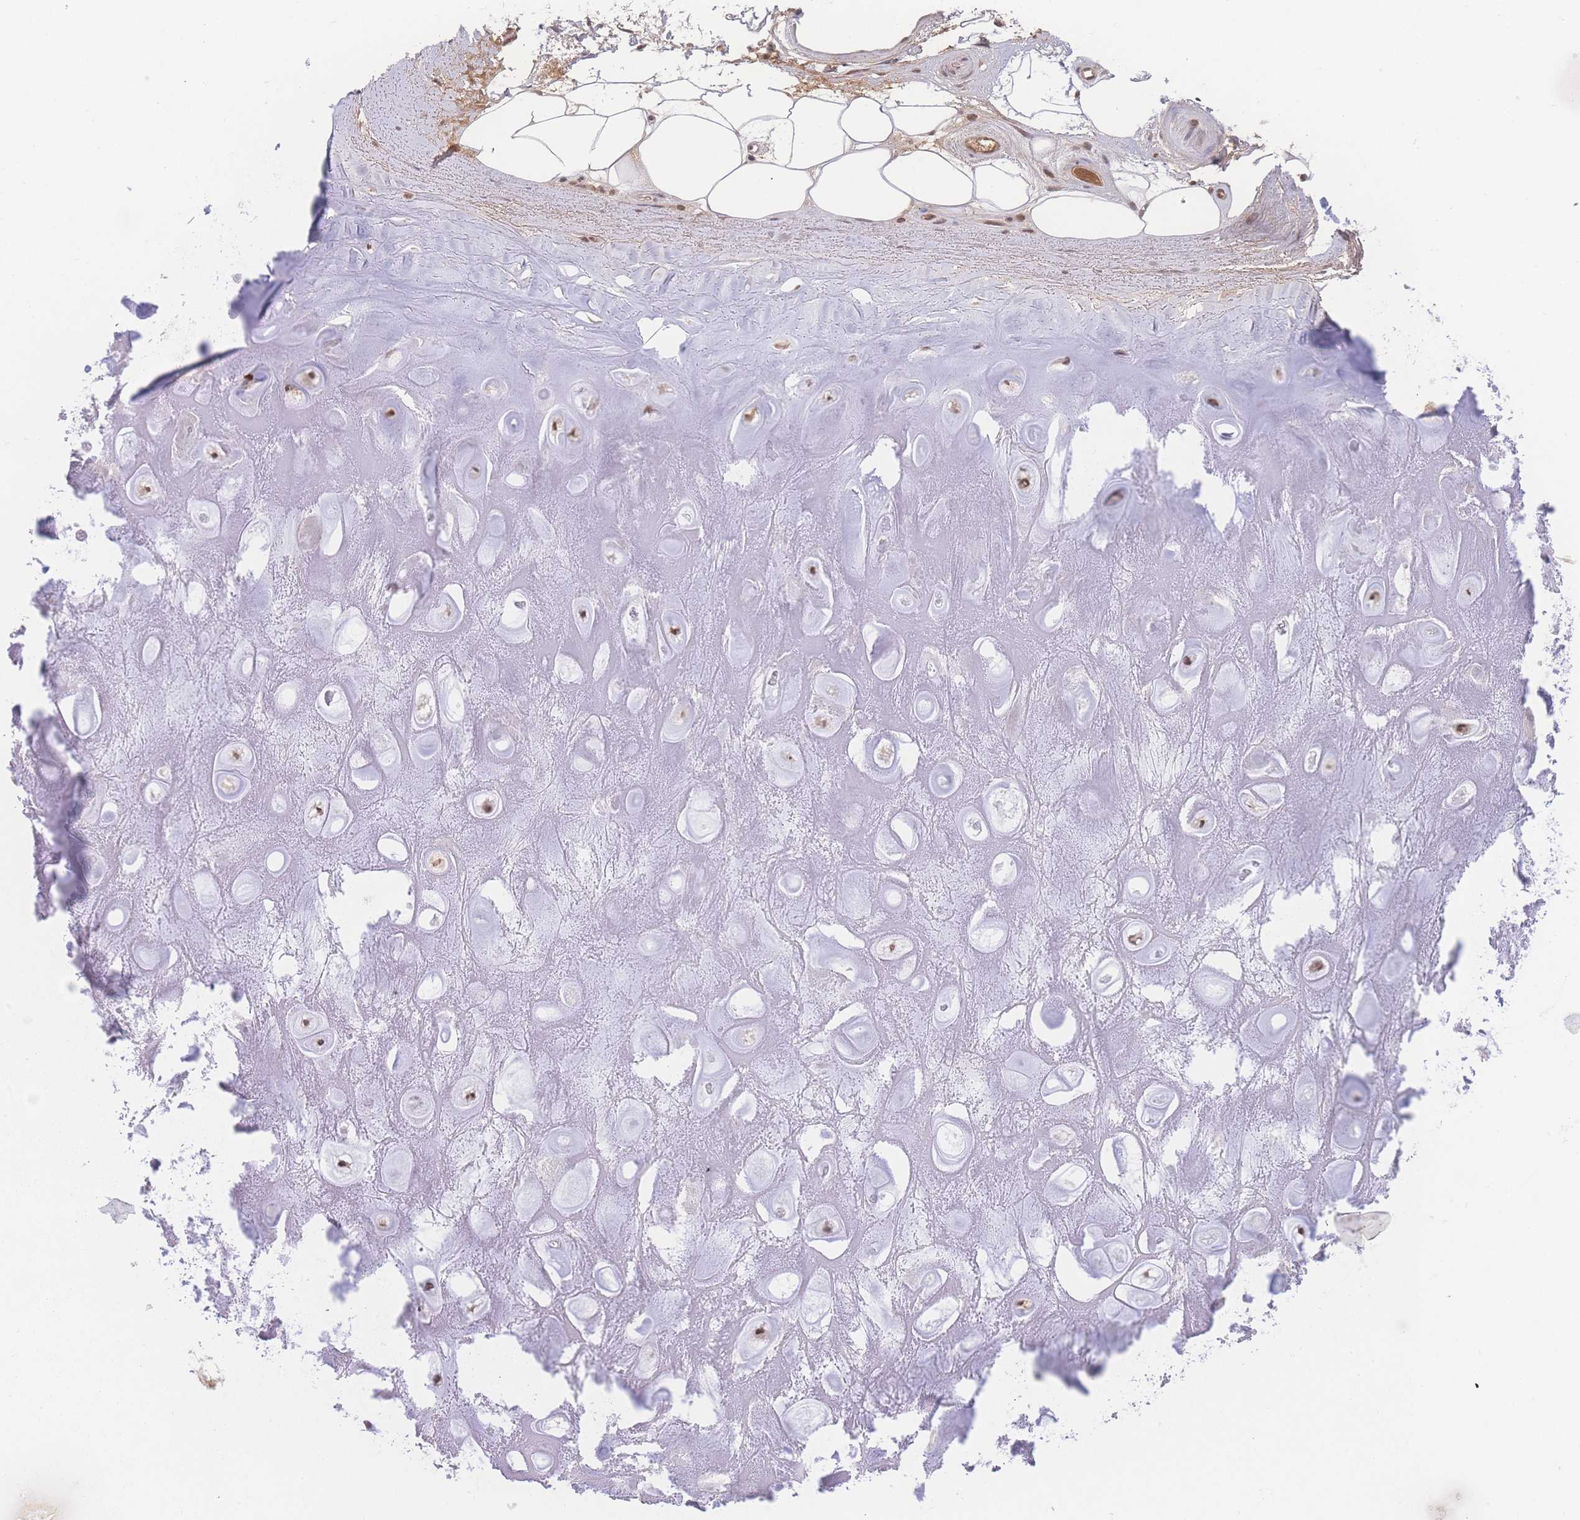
{"staining": {"intensity": "negative", "quantity": "none", "location": "none"}, "tissue": "adipose tissue", "cell_type": "Adipocytes", "image_type": "normal", "snomed": [{"axis": "morphology", "description": "Normal tissue, NOS"}, {"axis": "topography", "description": "Cartilage tissue"}], "caption": "DAB (3,3'-diaminobenzidine) immunohistochemical staining of benign adipose tissue reveals no significant positivity in adipocytes.", "gene": "RAVER1", "patient": {"sex": "male", "age": 81}}